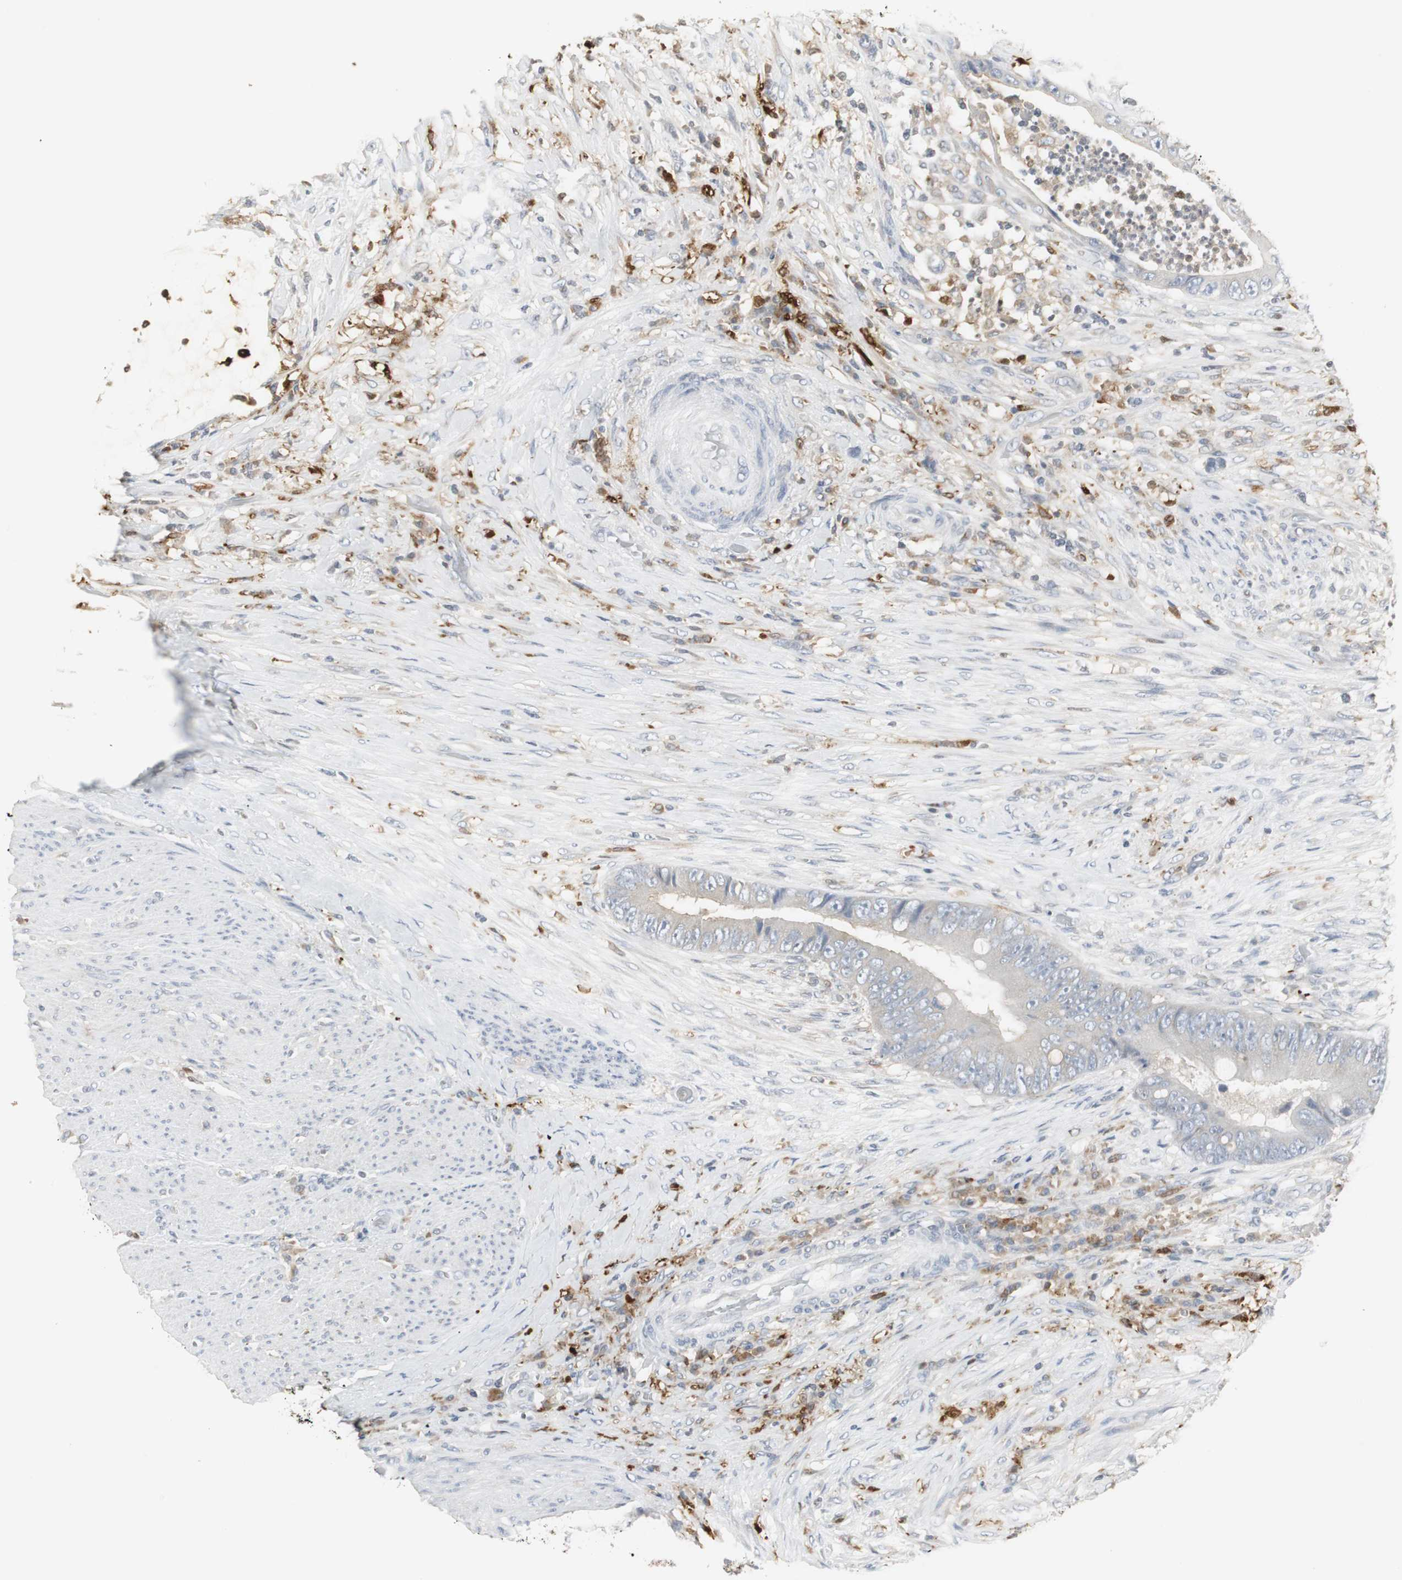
{"staining": {"intensity": "negative", "quantity": "none", "location": "none"}, "tissue": "colorectal cancer", "cell_type": "Tumor cells", "image_type": "cancer", "snomed": [{"axis": "morphology", "description": "Adenocarcinoma, NOS"}, {"axis": "topography", "description": "Rectum"}], "caption": "Immunohistochemistry of human colorectal cancer demonstrates no staining in tumor cells.", "gene": "PI15", "patient": {"sex": "female", "age": 77}}